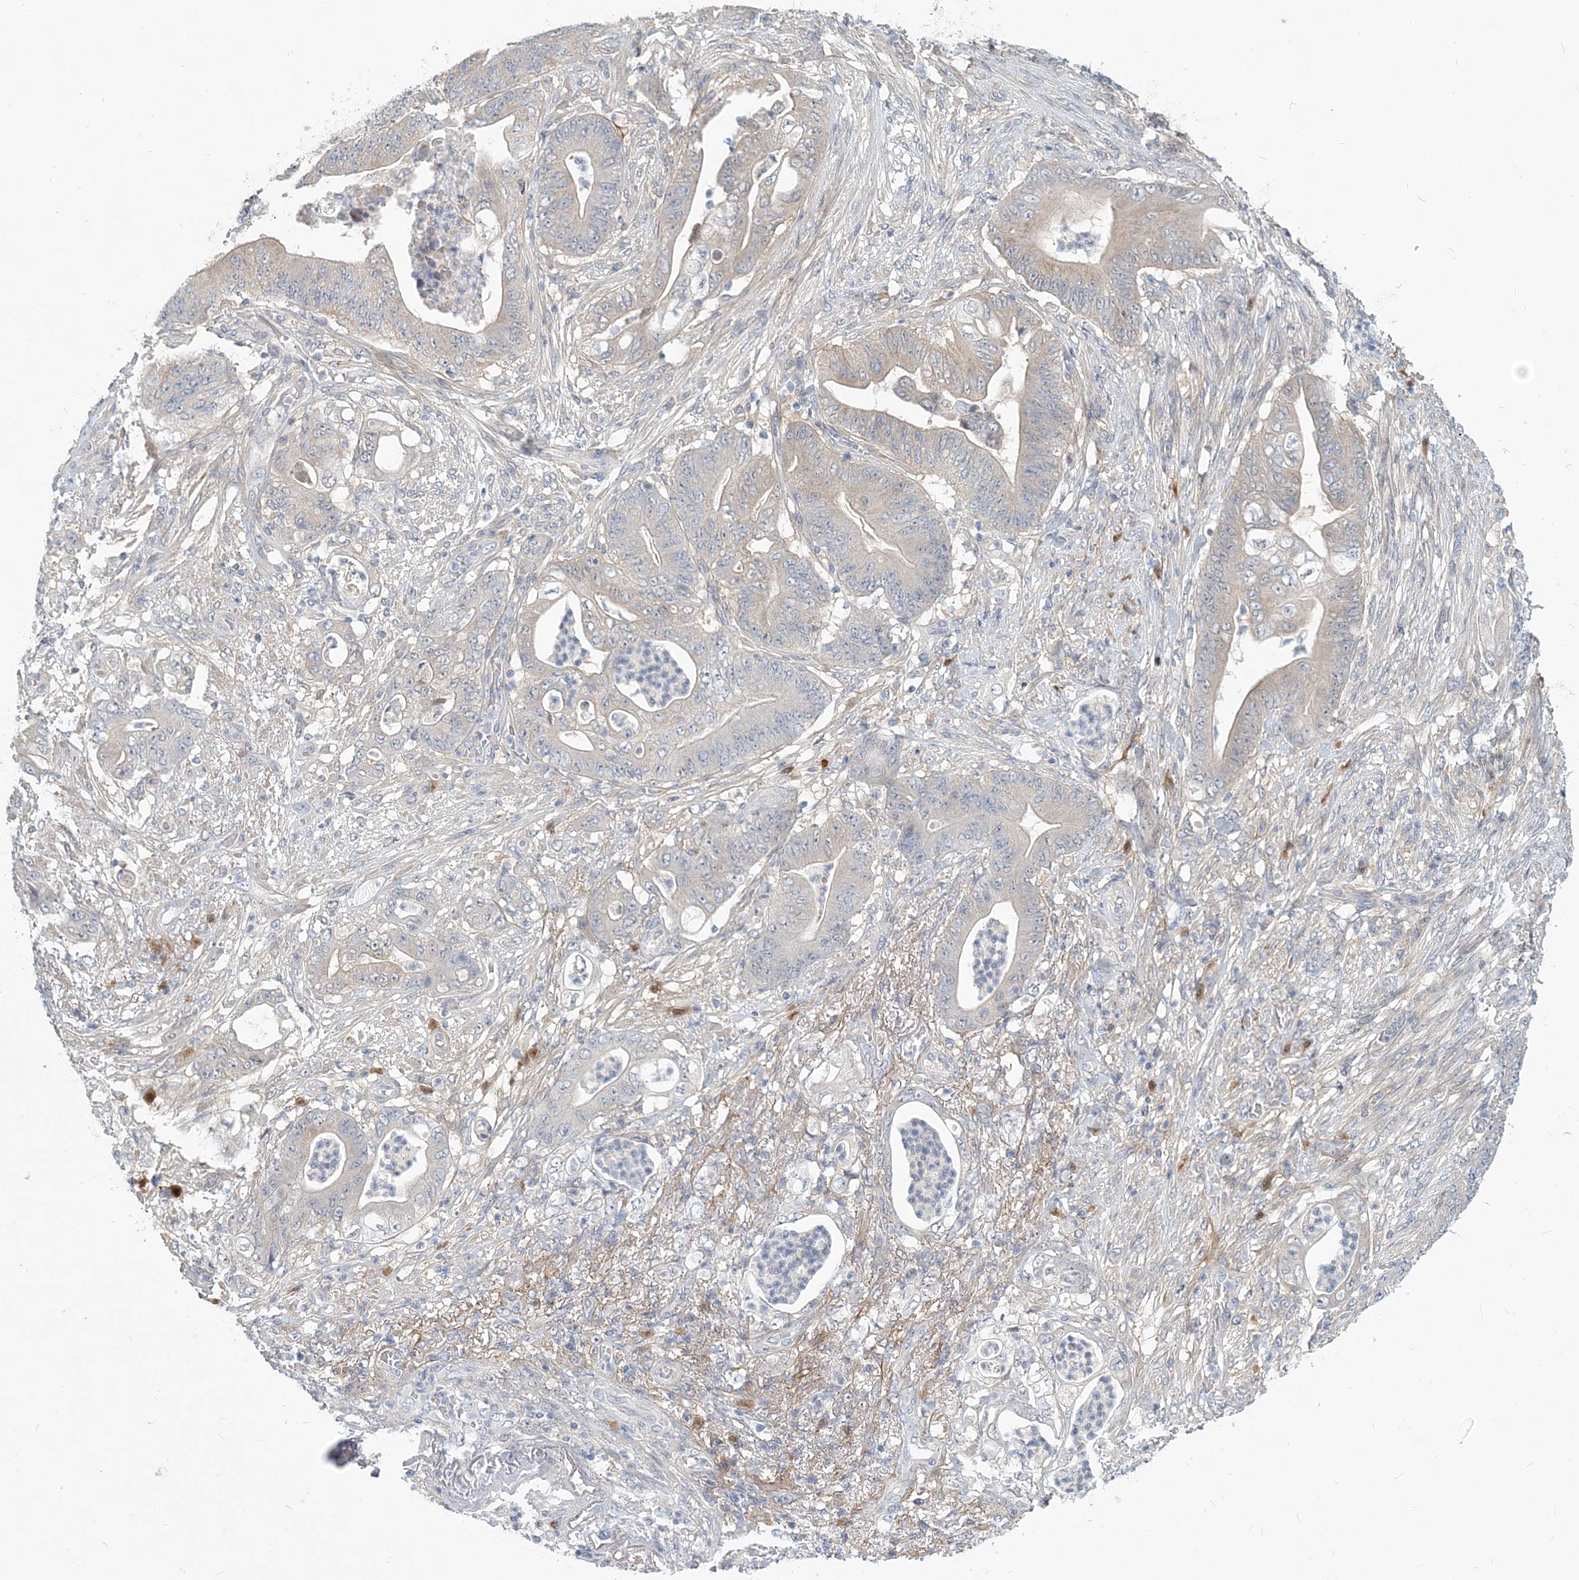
{"staining": {"intensity": "weak", "quantity": "<25%", "location": "cytoplasmic/membranous"}, "tissue": "stomach cancer", "cell_type": "Tumor cells", "image_type": "cancer", "snomed": [{"axis": "morphology", "description": "Adenocarcinoma, NOS"}, {"axis": "topography", "description": "Stomach"}], "caption": "The immunohistochemistry micrograph has no significant positivity in tumor cells of stomach cancer (adenocarcinoma) tissue.", "gene": "GMPPA", "patient": {"sex": "female", "age": 73}}